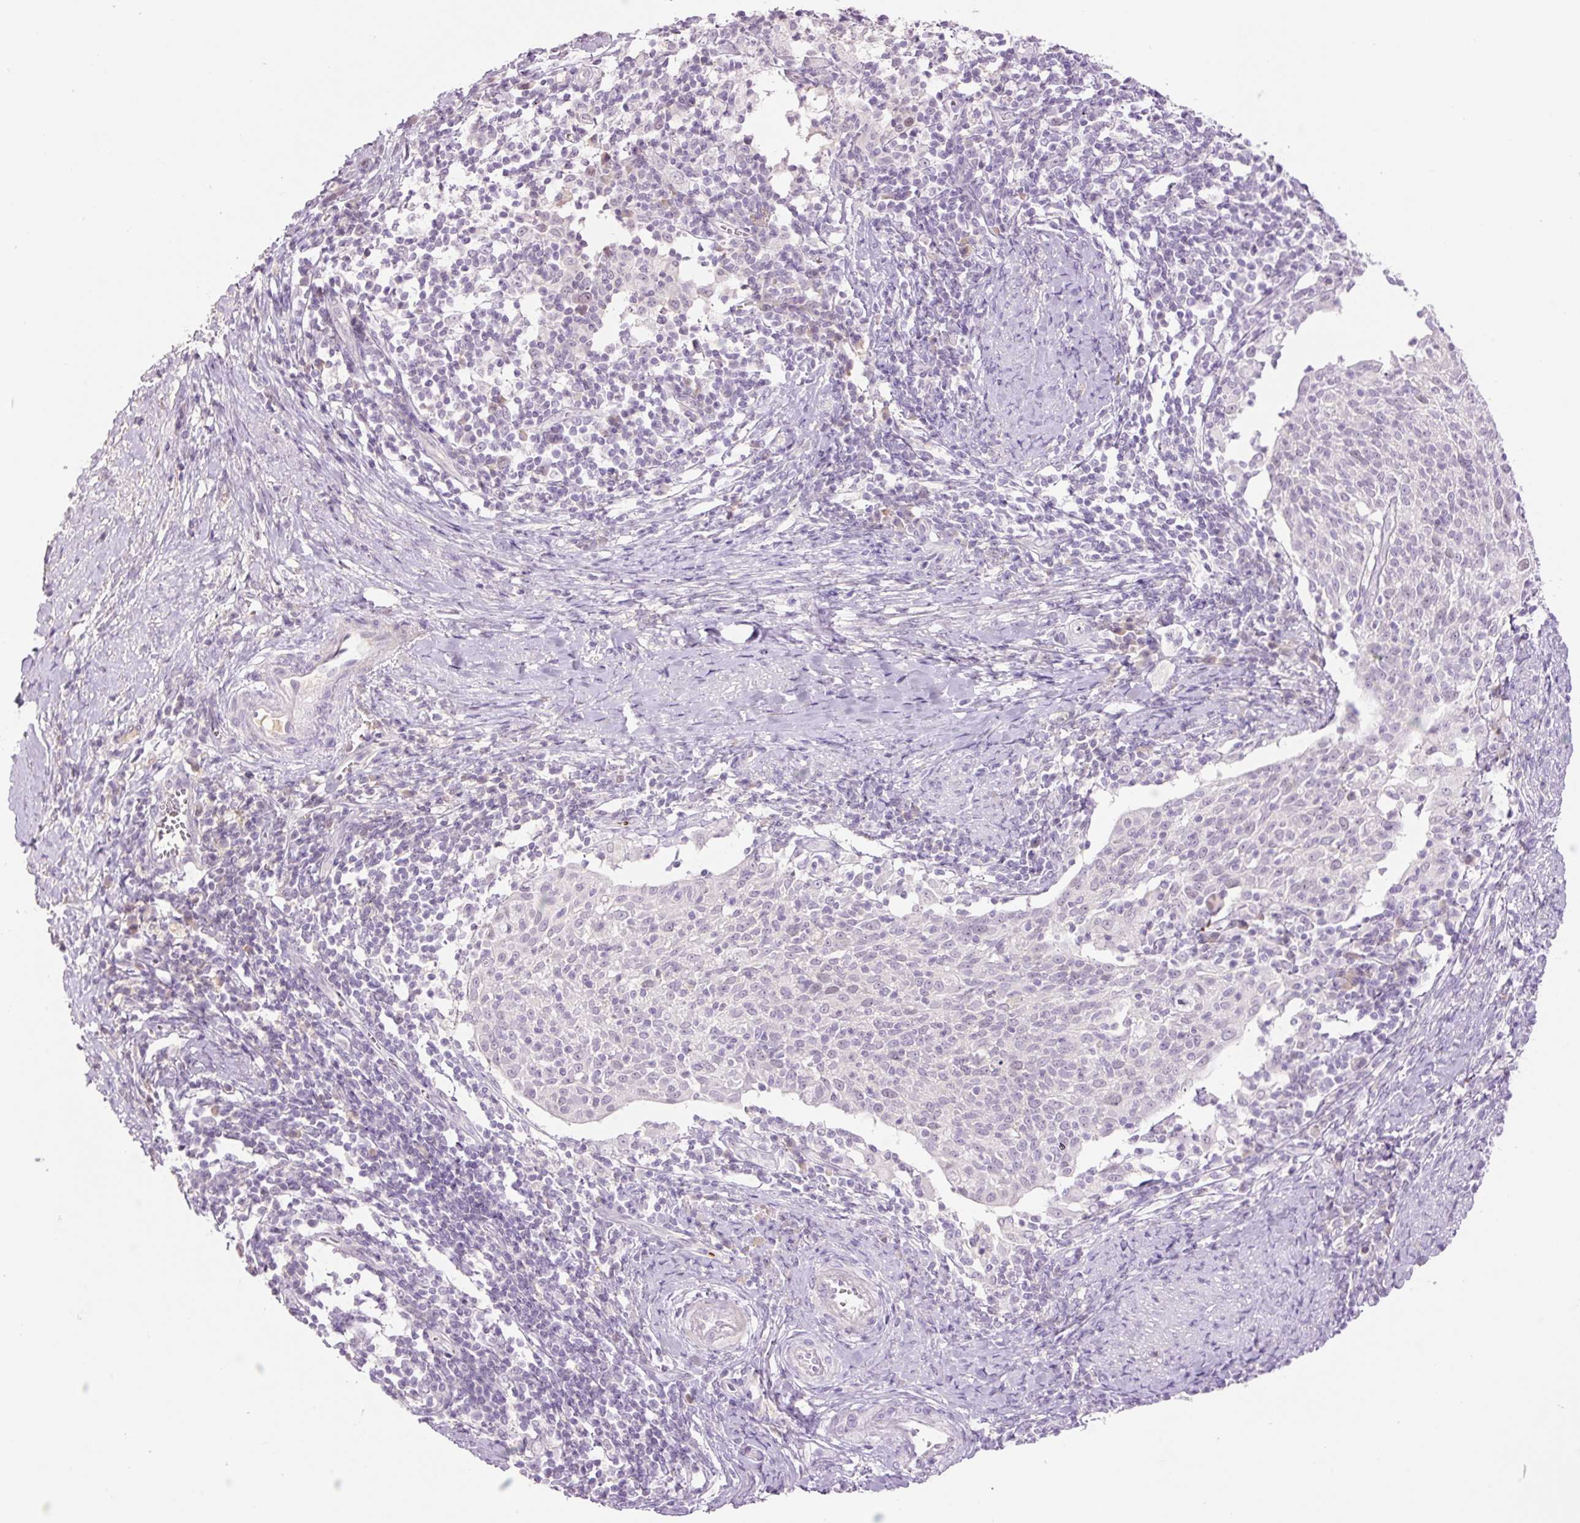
{"staining": {"intensity": "negative", "quantity": "none", "location": "none"}, "tissue": "cervical cancer", "cell_type": "Tumor cells", "image_type": "cancer", "snomed": [{"axis": "morphology", "description": "Squamous cell carcinoma, NOS"}, {"axis": "topography", "description": "Cervix"}], "caption": "Micrograph shows no significant protein positivity in tumor cells of cervical cancer. Nuclei are stained in blue.", "gene": "LY6G6D", "patient": {"sex": "female", "age": 52}}